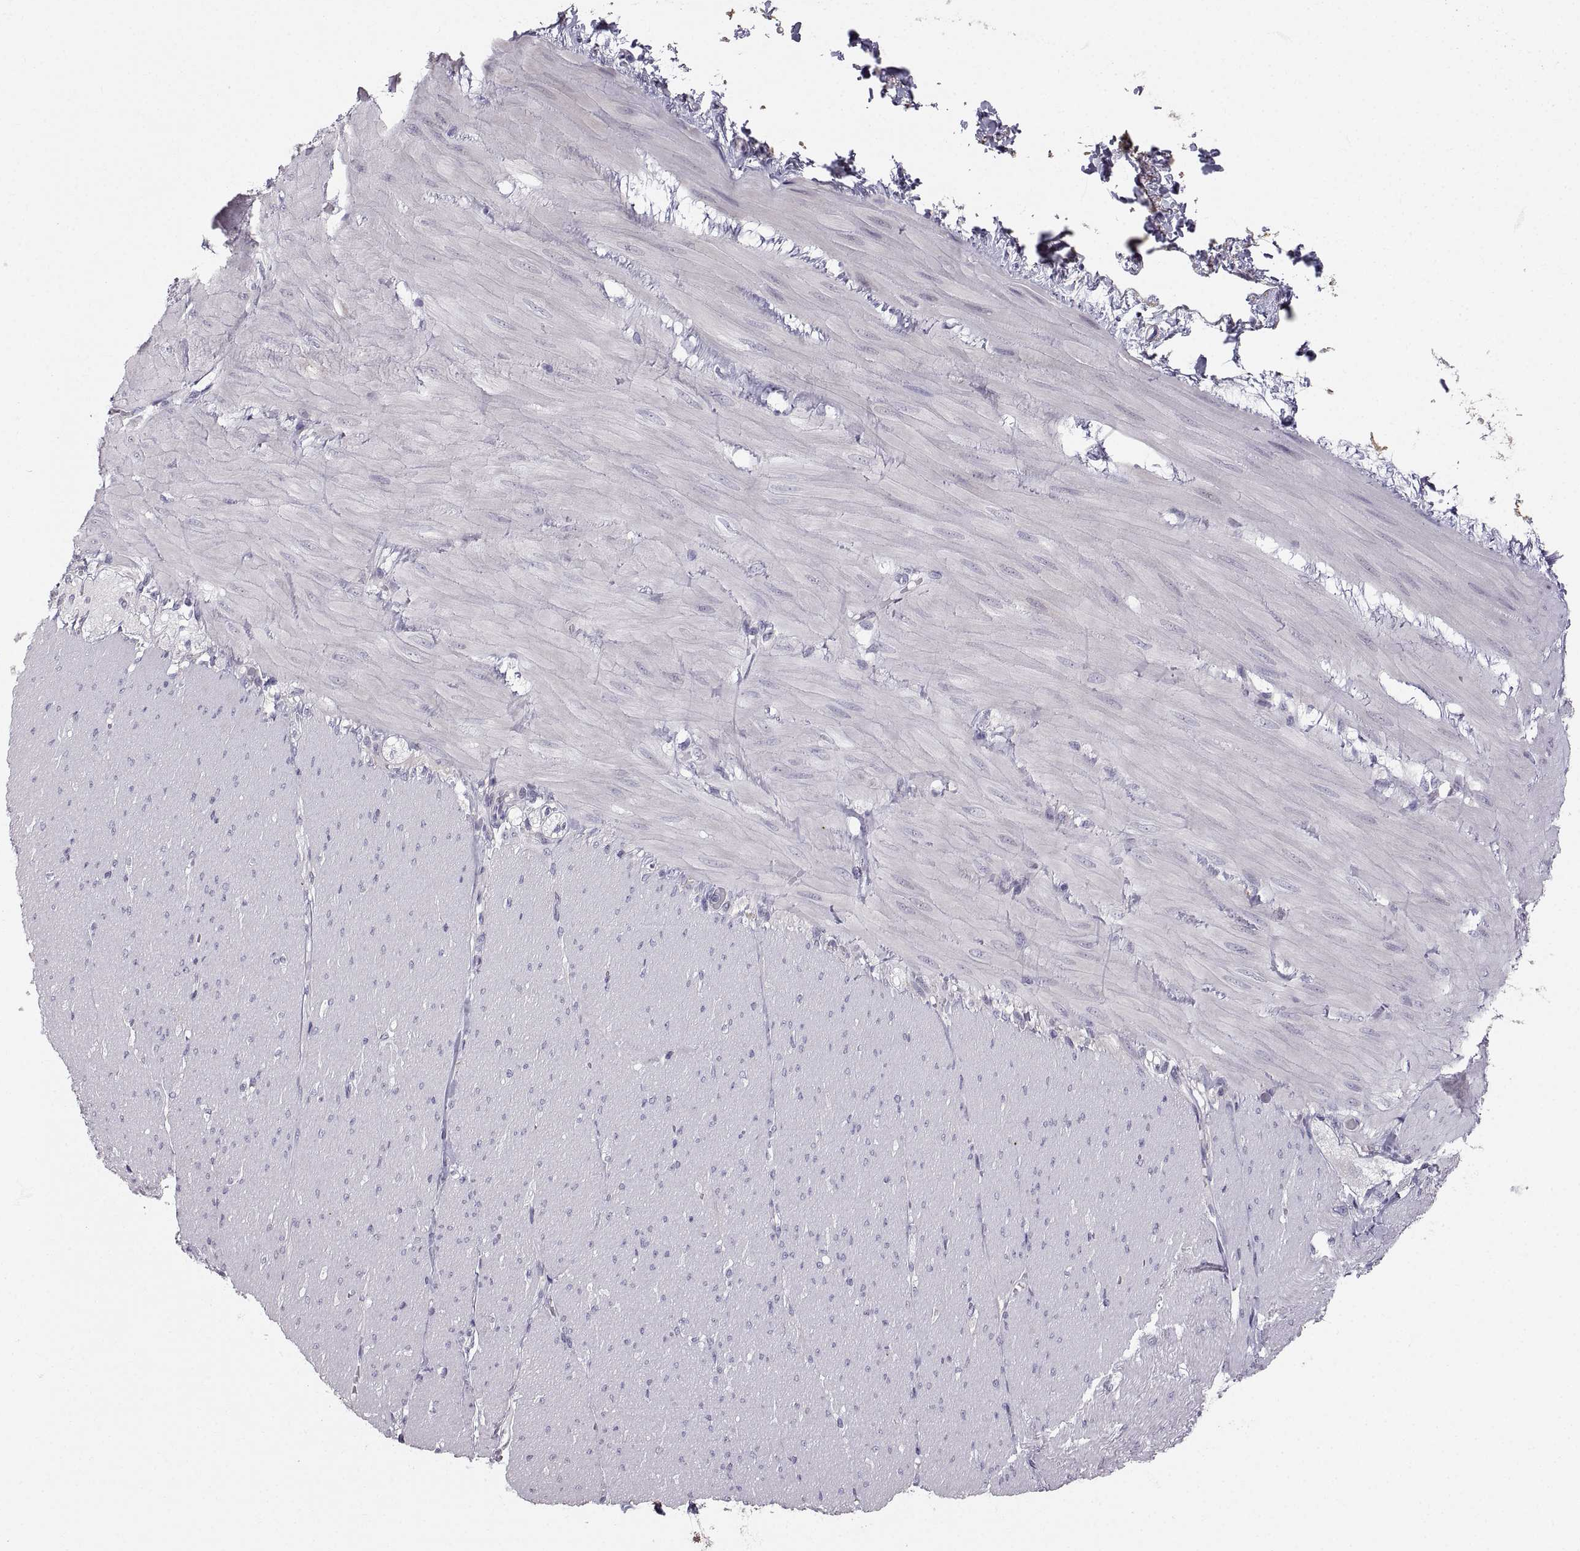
{"staining": {"intensity": "negative", "quantity": "none", "location": "none"}, "tissue": "soft tissue", "cell_type": "Fibroblasts", "image_type": "normal", "snomed": [{"axis": "morphology", "description": "Normal tissue, NOS"}, {"axis": "topography", "description": "Smooth muscle"}, {"axis": "topography", "description": "Duodenum"}, {"axis": "topography", "description": "Peripheral nerve tissue"}], "caption": "Immunohistochemical staining of unremarkable soft tissue shows no significant expression in fibroblasts. The staining was performed using DAB (3,3'-diaminobenzidine) to visualize the protein expression in brown, while the nuclei were stained in blue with hematoxylin (Magnification: 20x).", "gene": "ZNF185", "patient": {"sex": "female", "age": 61}}